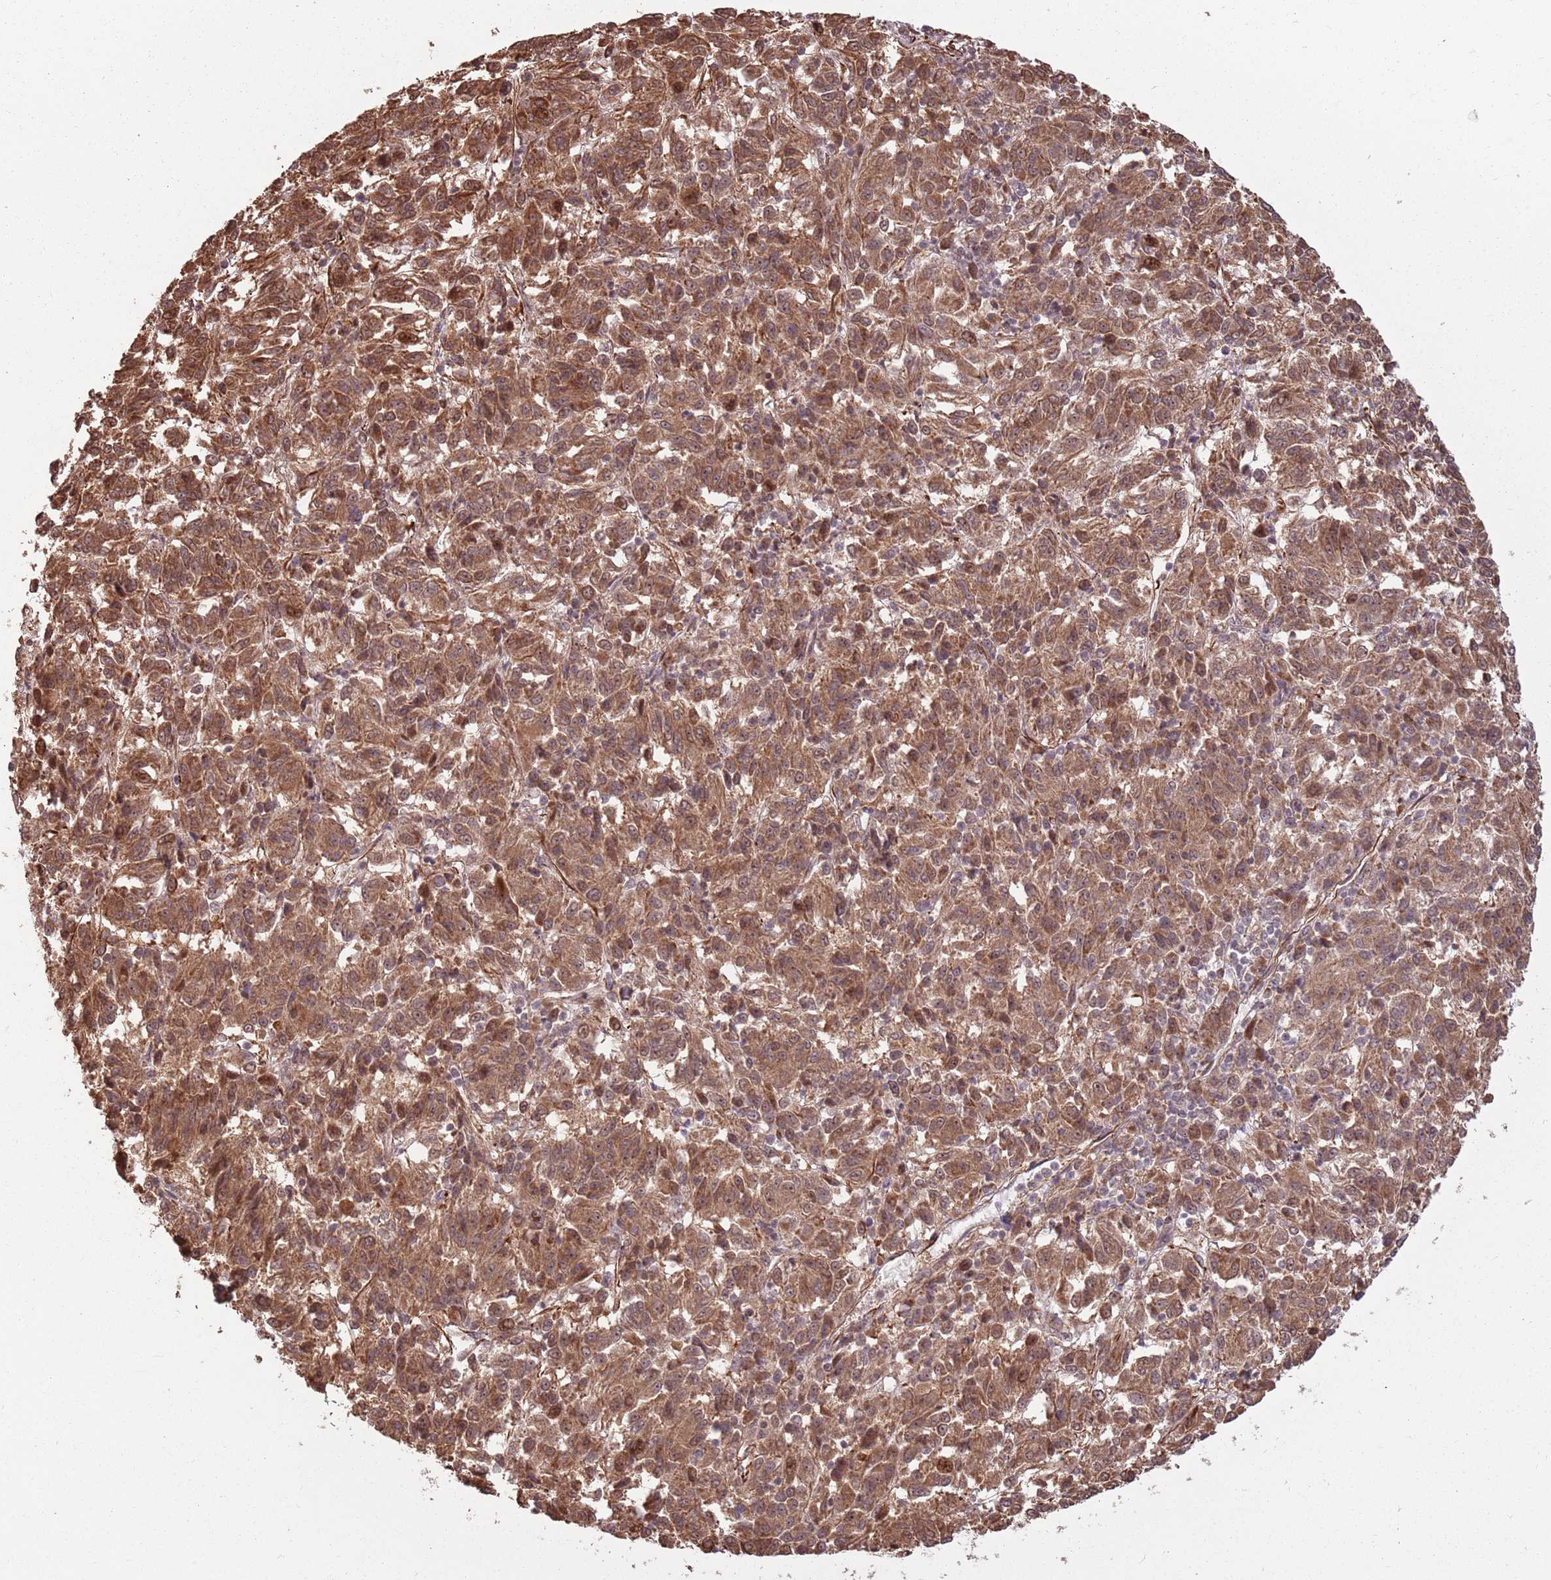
{"staining": {"intensity": "moderate", "quantity": ">75%", "location": "cytoplasmic/membranous,nuclear"}, "tissue": "melanoma", "cell_type": "Tumor cells", "image_type": "cancer", "snomed": [{"axis": "morphology", "description": "Malignant melanoma, Metastatic site"}, {"axis": "topography", "description": "Lung"}], "caption": "Protein analysis of malignant melanoma (metastatic site) tissue shows moderate cytoplasmic/membranous and nuclear positivity in about >75% of tumor cells. (DAB (3,3'-diaminobenzidine) = brown stain, brightfield microscopy at high magnification).", "gene": "ADAMTS3", "patient": {"sex": "male", "age": 64}}